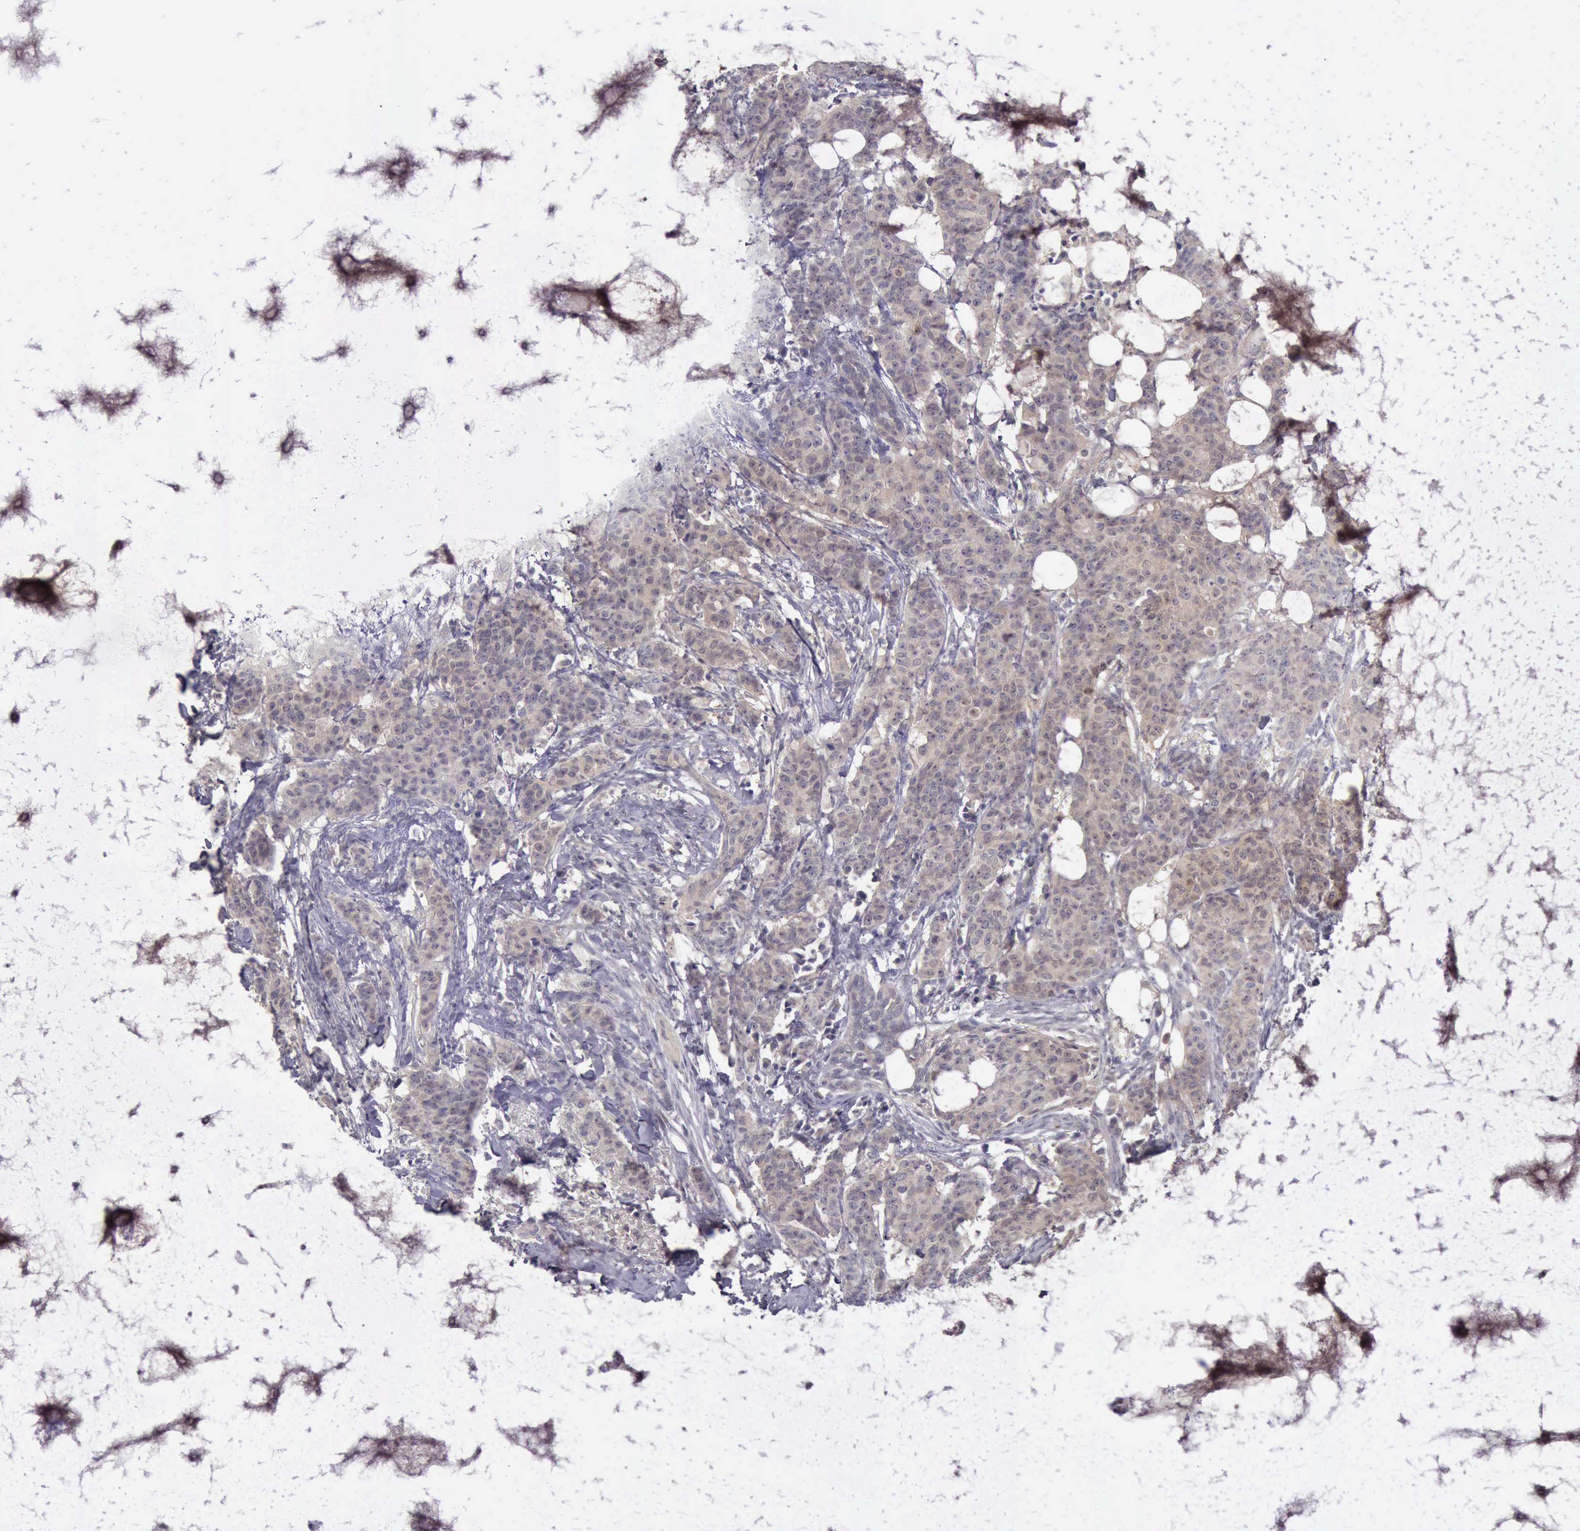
{"staining": {"intensity": "weak", "quantity": ">75%", "location": "cytoplasmic/membranous"}, "tissue": "breast cancer", "cell_type": "Tumor cells", "image_type": "cancer", "snomed": [{"axis": "morphology", "description": "Duct carcinoma"}, {"axis": "topography", "description": "Breast"}], "caption": "This image shows immunohistochemistry staining of infiltrating ductal carcinoma (breast), with low weak cytoplasmic/membranous expression in about >75% of tumor cells.", "gene": "ARNT2", "patient": {"sex": "female", "age": 40}}